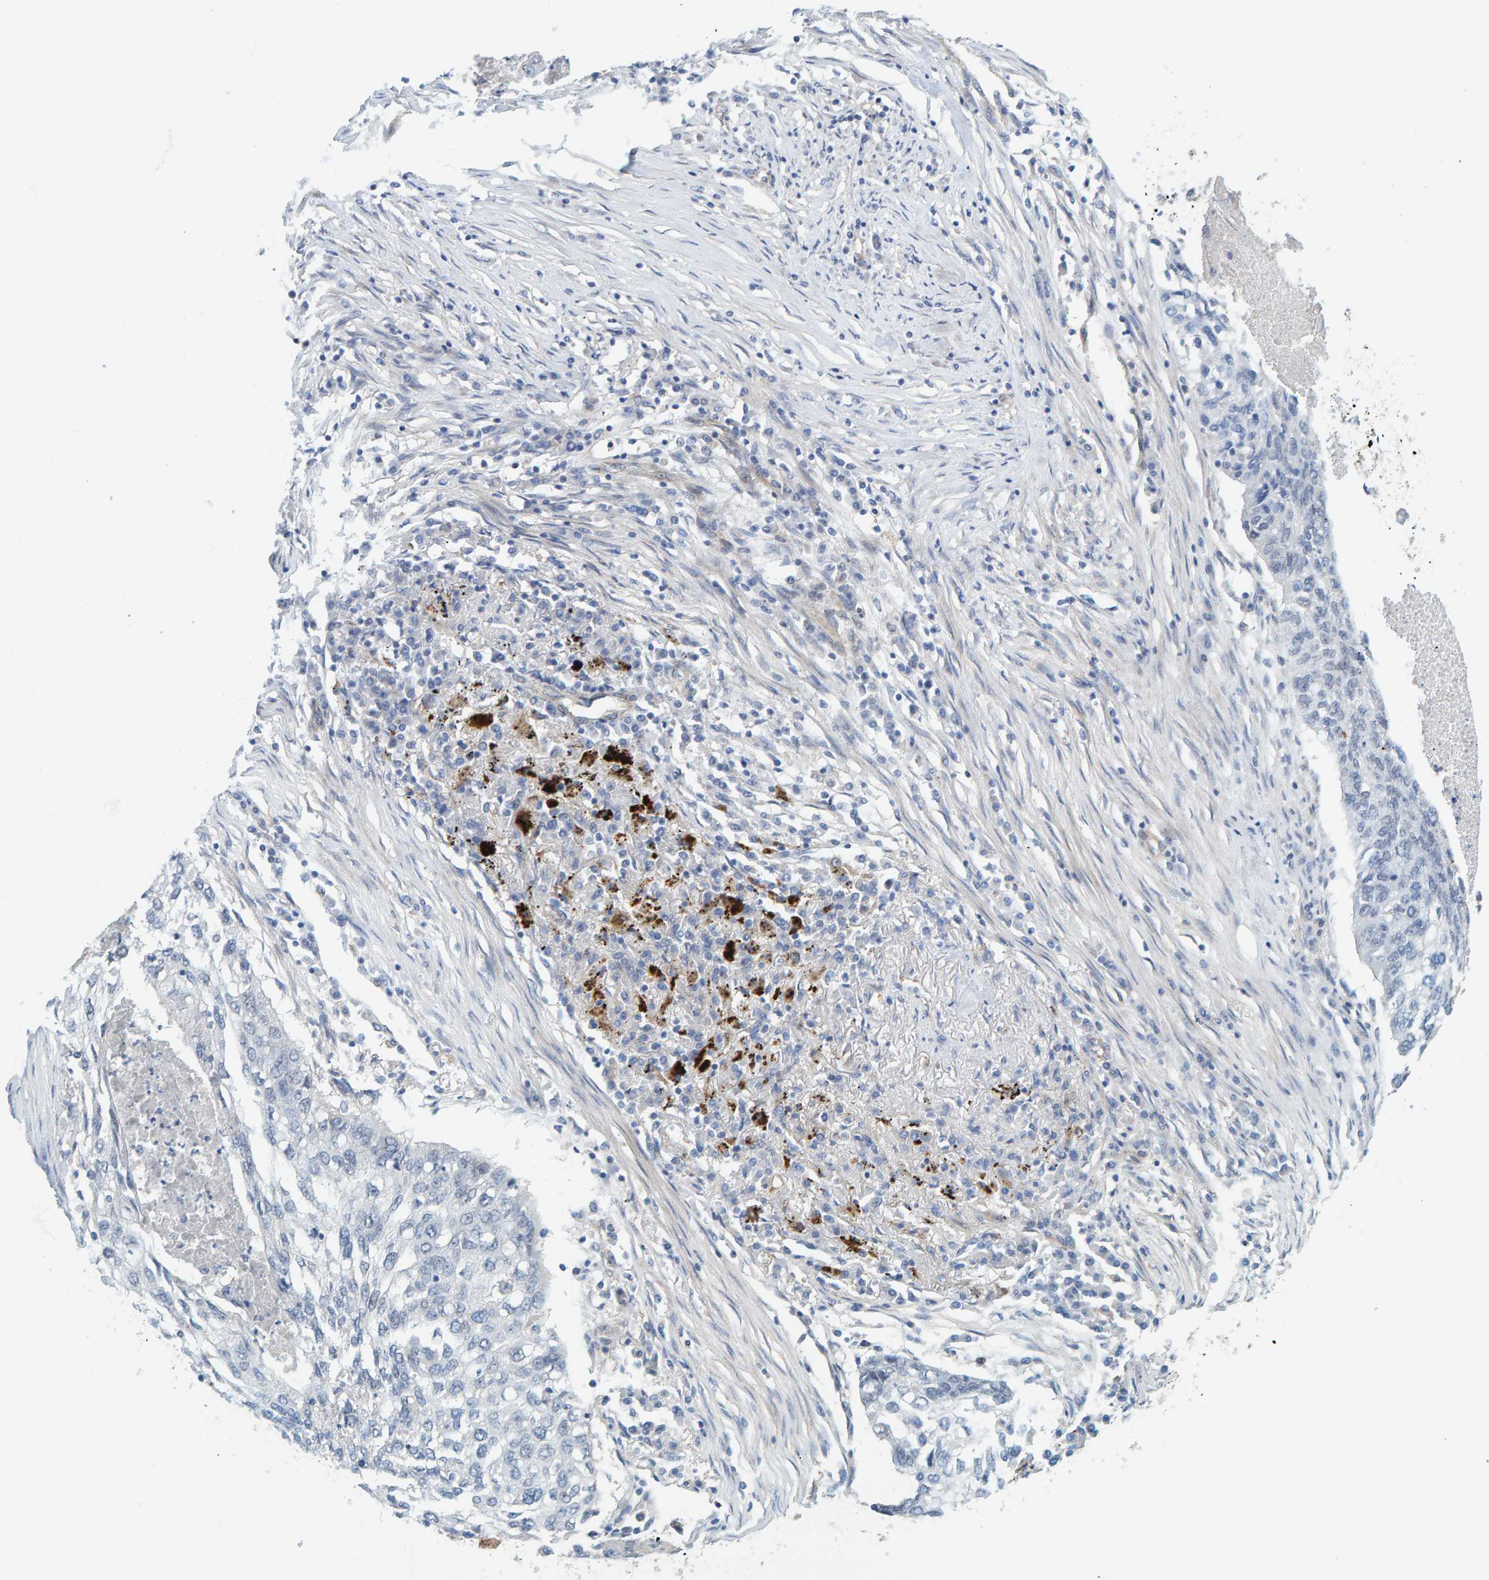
{"staining": {"intensity": "negative", "quantity": "none", "location": "none"}, "tissue": "lung cancer", "cell_type": "Tumor cells", "image_type": "cancer", "snomed": [{"axis": "morphology", "description": "Squamous cell carcinoma, NOS"}, {"axis": "topography", "description": "Lung"}], "caption": "IHC photomicrograph of neoplastic tissue: lung cancer (squamous cell carcinoma) stained with DAB (3,3'-diaminobenzidine) displays no significant protein staining in tumor cells.", "gene": "KRBA2", "patient": {"sex": "female", "age": 63}}